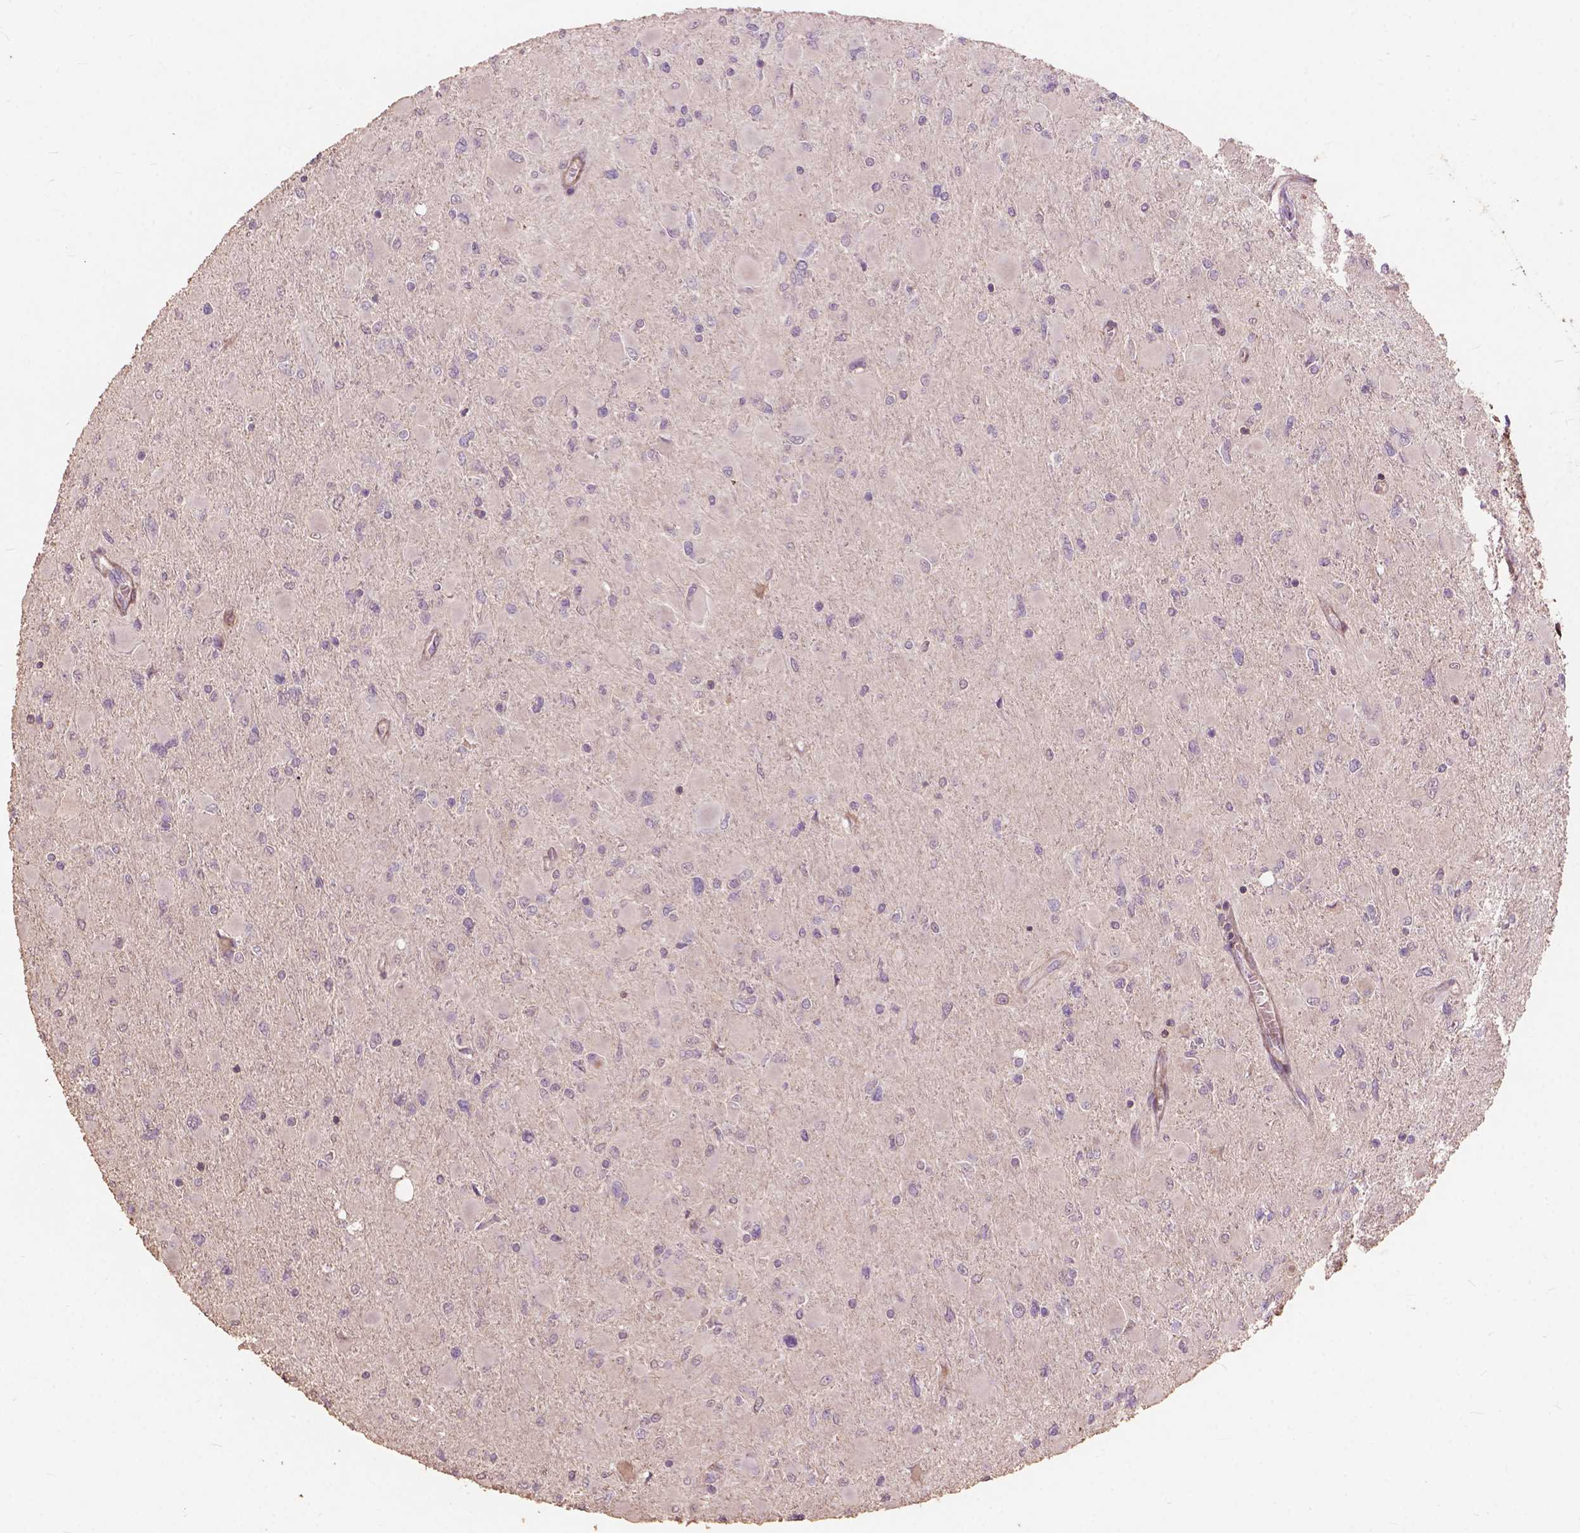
{"staining": {"intensity": "negative", "quantity": "none", "location": "none"}, "tissue": "glioma", "cell_type": "Tumor cells", "image_type": "cancer", "snomed": [{"axis": "morphology", "description": "Glioma, malignant, High grade"}, {"axis": "topography", "description": "Cerebral cortex"}], "caption": "Immunohistochemistry of human high-grade glioma (malignant) shows no positivity in tumor cells. (Stains: DAB IHC with hematoxylin counter stain, Microscopy: brightfield microscopy at high magnification).", "gene": "FNIP1", "patient": {"sex": "female", "age": 36}}